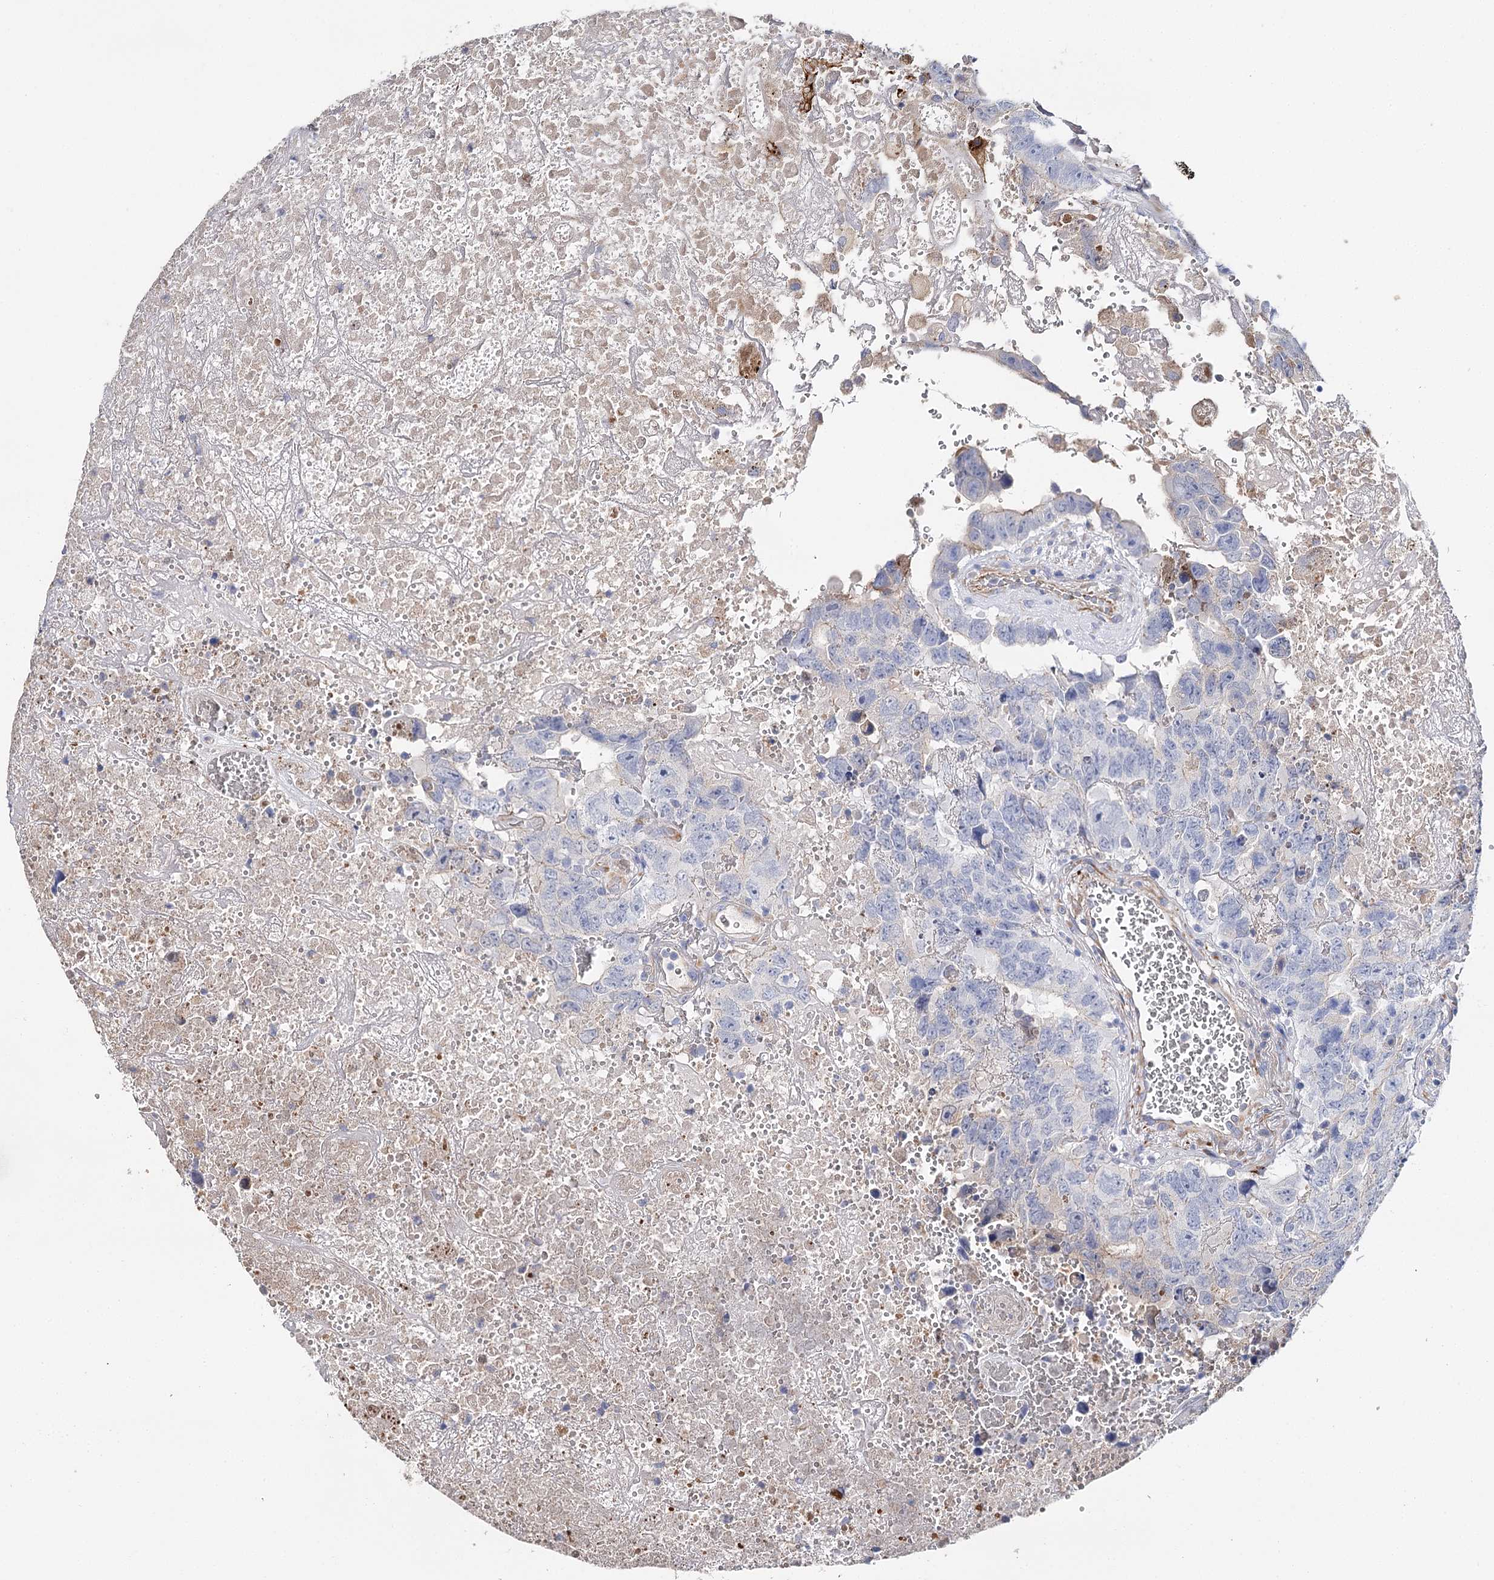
{"staining": {"intensity": "negative", "quantity": "none", "location": "none"}, "tissue": "testis cancer", "cell_type": "Tumor cells", "image_type": "cancer", "snomed": [{"axis": "morphology", "description": "Carcinoma, Embryonal, NOS"}, {"axis": "topography", "description": "Testis"}], "caption": "Human testis cancer (embryonal carcinoma) stained for a protein using IHC exhibits no staining in tumor cells.", "gene": "EPYC", "patient": {"sex": "male", "age": 45}}